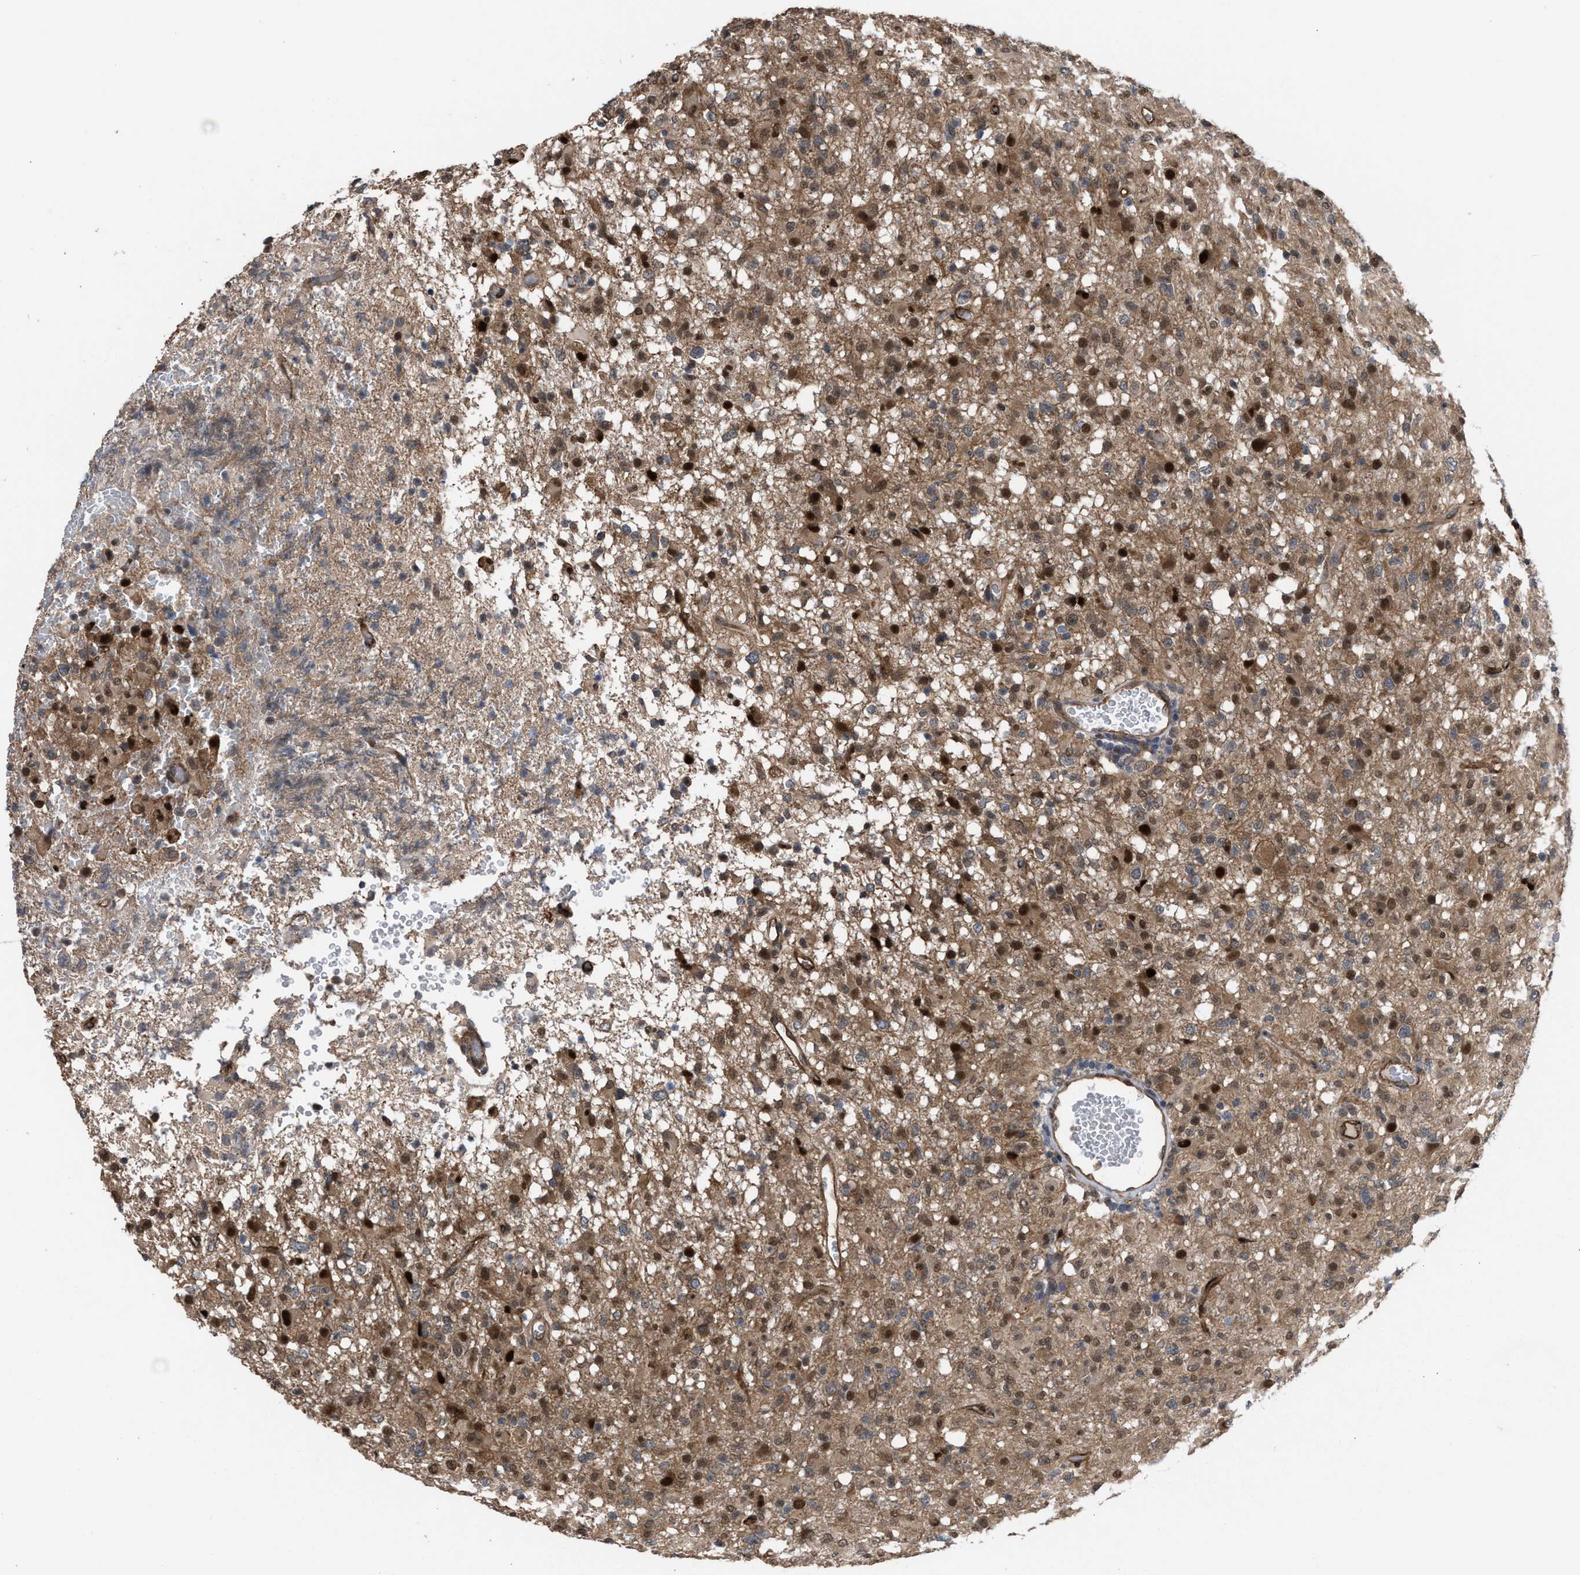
{"staining": {"intensity": "moderate", "quantity": "25%-75%", "location": "cytoplasmic/membranous,nuclear"}, "tissue": "glioma", "cell_type": "Tumor cells", "image_type": "cancer", "snomed": [{"axis": "morphology", "description": "Glioma, malignant, High grade"}, {"axis": "topography", "description": "Brain"}], "caption": "High-grade glioma (malignant) stained with IHC exhibits moderate cytoplasmic/membranous and nuclear staining in approximately 25%-75% of tumor cells.", "gene": "TP53BP2", "patient": {"sex": "female", "age": 57}}